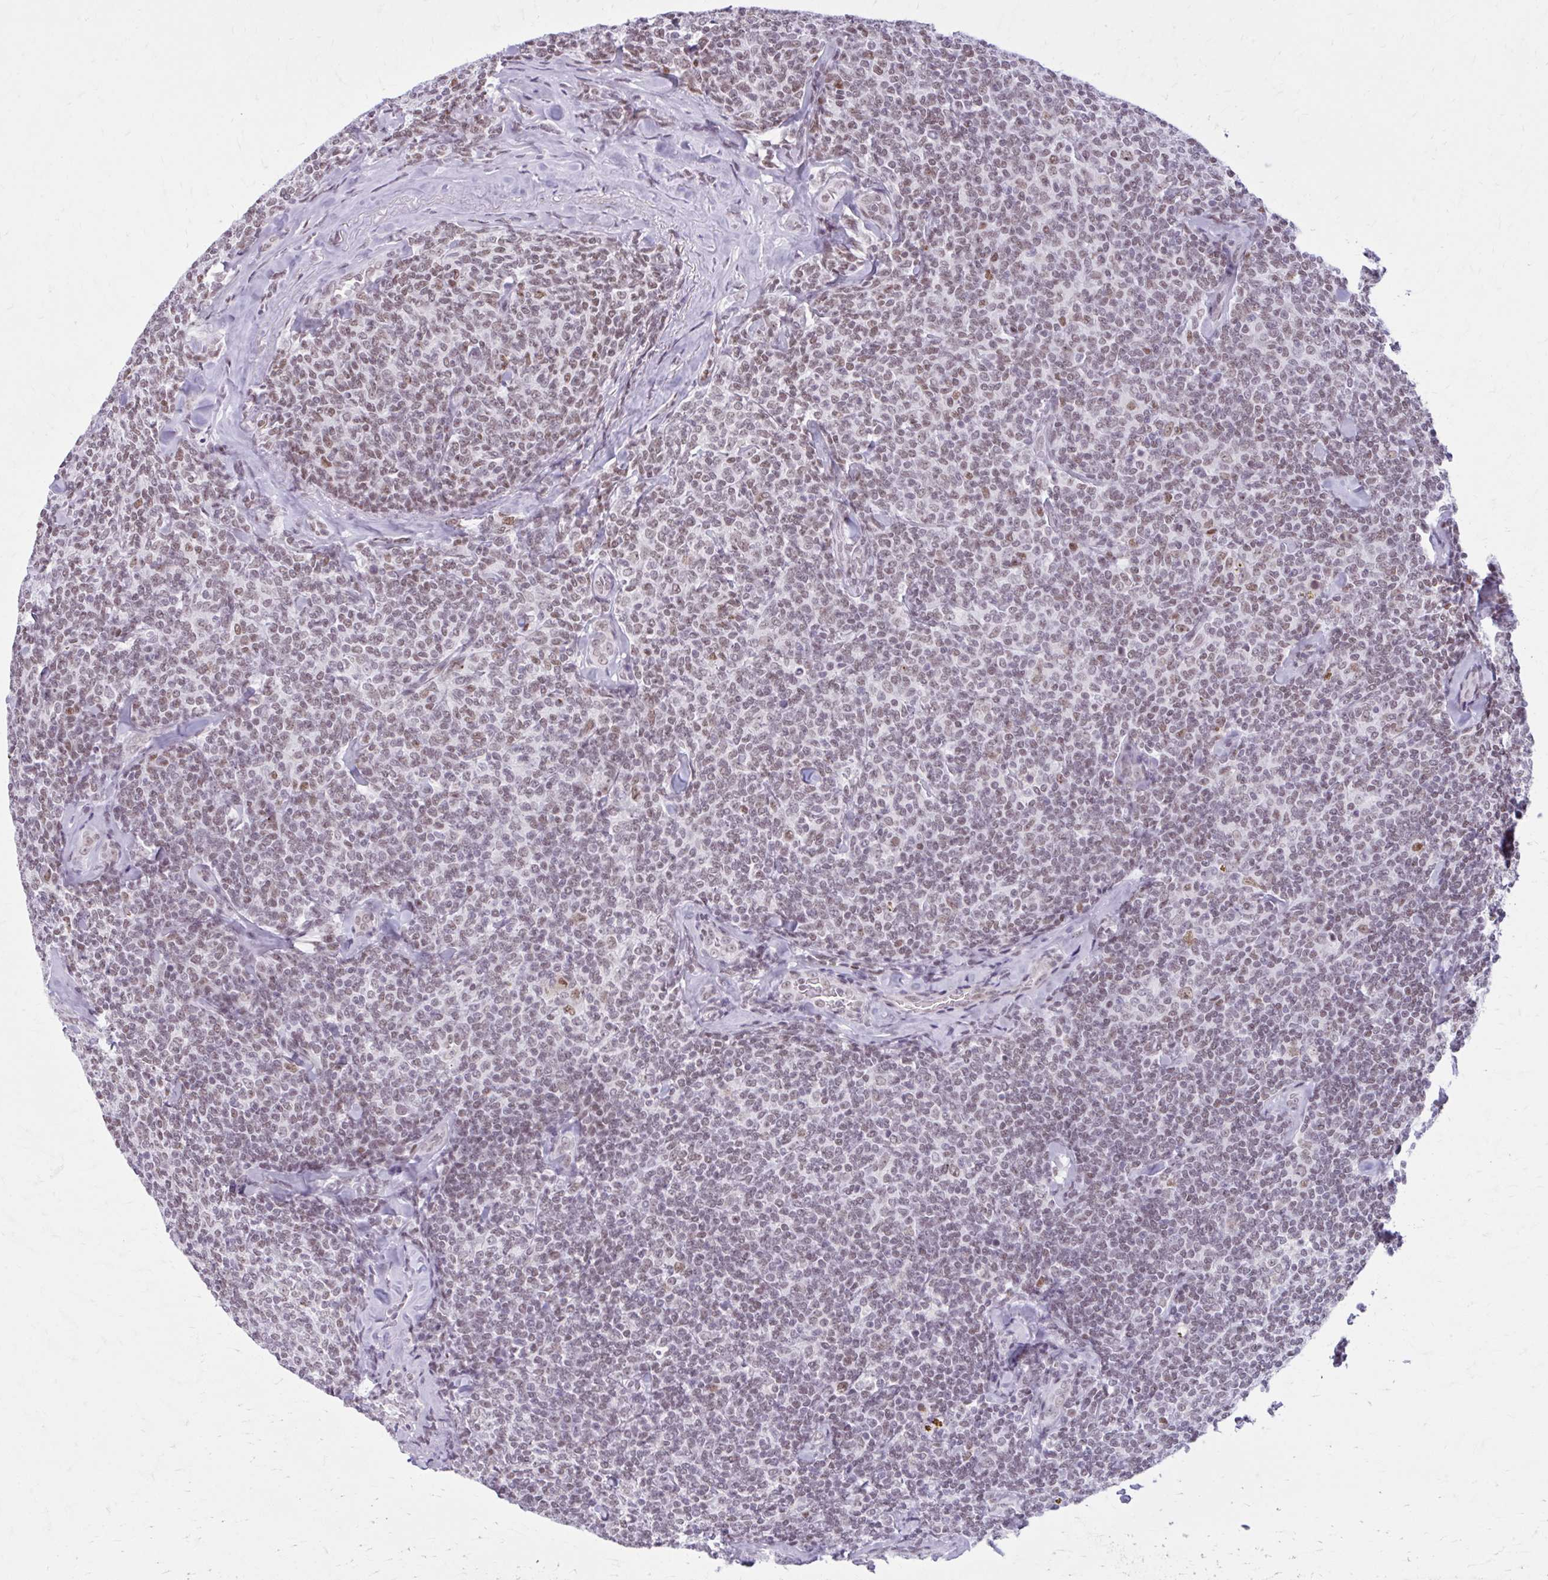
{"staining": {"intensity": "moderate", "quantity": "25%-75%", "location": "nuclear"}, "tissue": "lymphoma", "cell_type": "Tumor cells", "image_type": "cancer", "snomed": [{"axis": "morphology", "description": "Malignant lymphoma, non-Hodgkin's type, Low grade"}, {"axis": "topography", "description": "Lymph node"}], "caption": "This photomicrograph shows IHC staining of lymphoma, with medium moderate nuclear staining in approximately 25%-75% of tumor cells.", "gene": "PABIR1", "patient": {"sex": "female", "age": 56}}